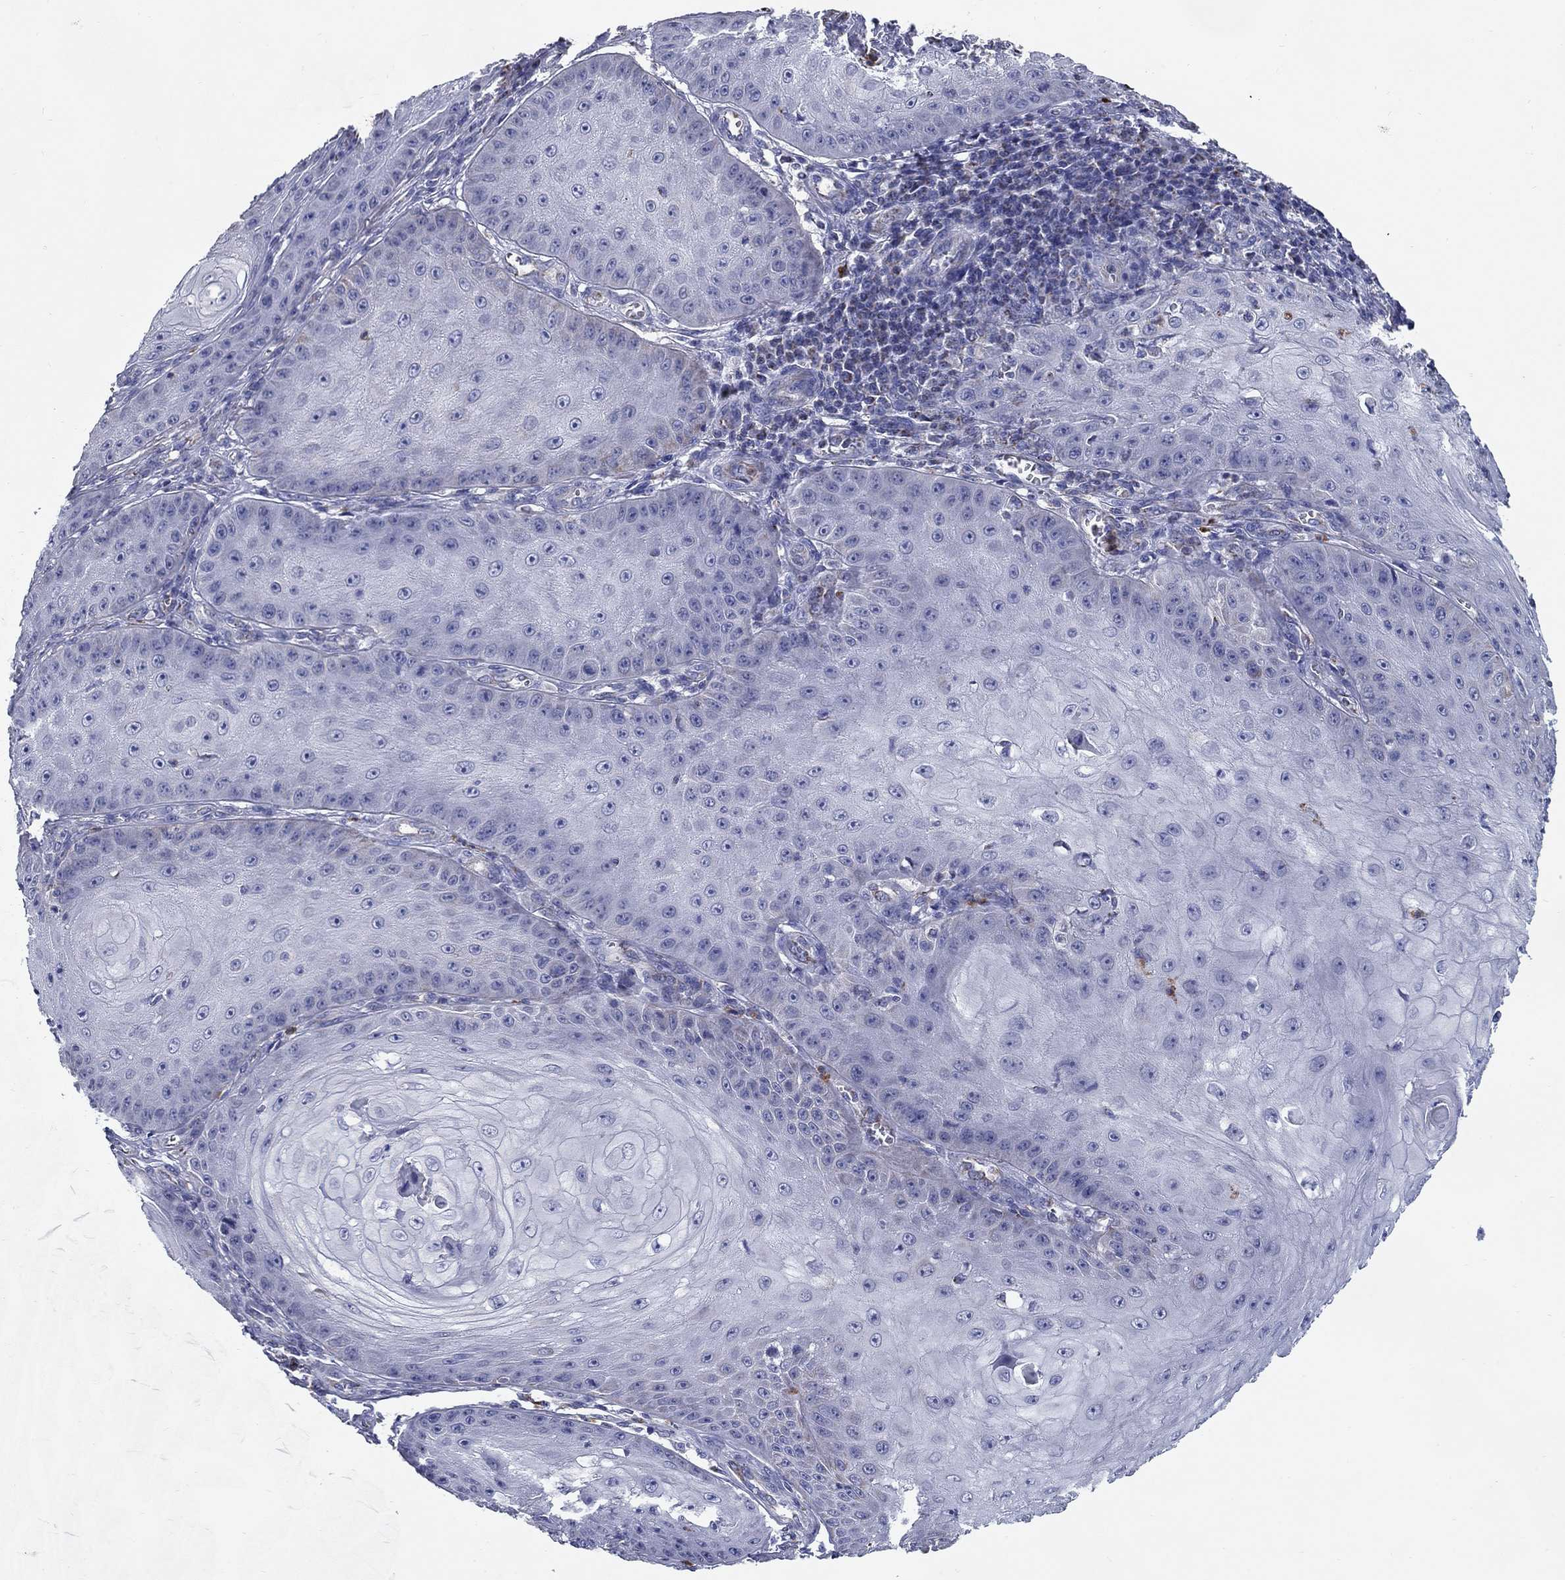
{"staining": {"intensity": "negative", "quantity": "none", "location": "none"}, "tissue": "skin cancer", "cell_type": "Tumor cells", "image_type": "cancer", "snomed": [{"axis": "morphology", "description": "Squamous cell carcinoma, NOS"}, {"axis": "topography", "description": "Skin"}], "caption": "Tumor cells are negative for brown protein staining in skin squamous cell carcinoma.", "gene": "NDUFA4L2", "patient": {"sex": "male", "age": 70}}